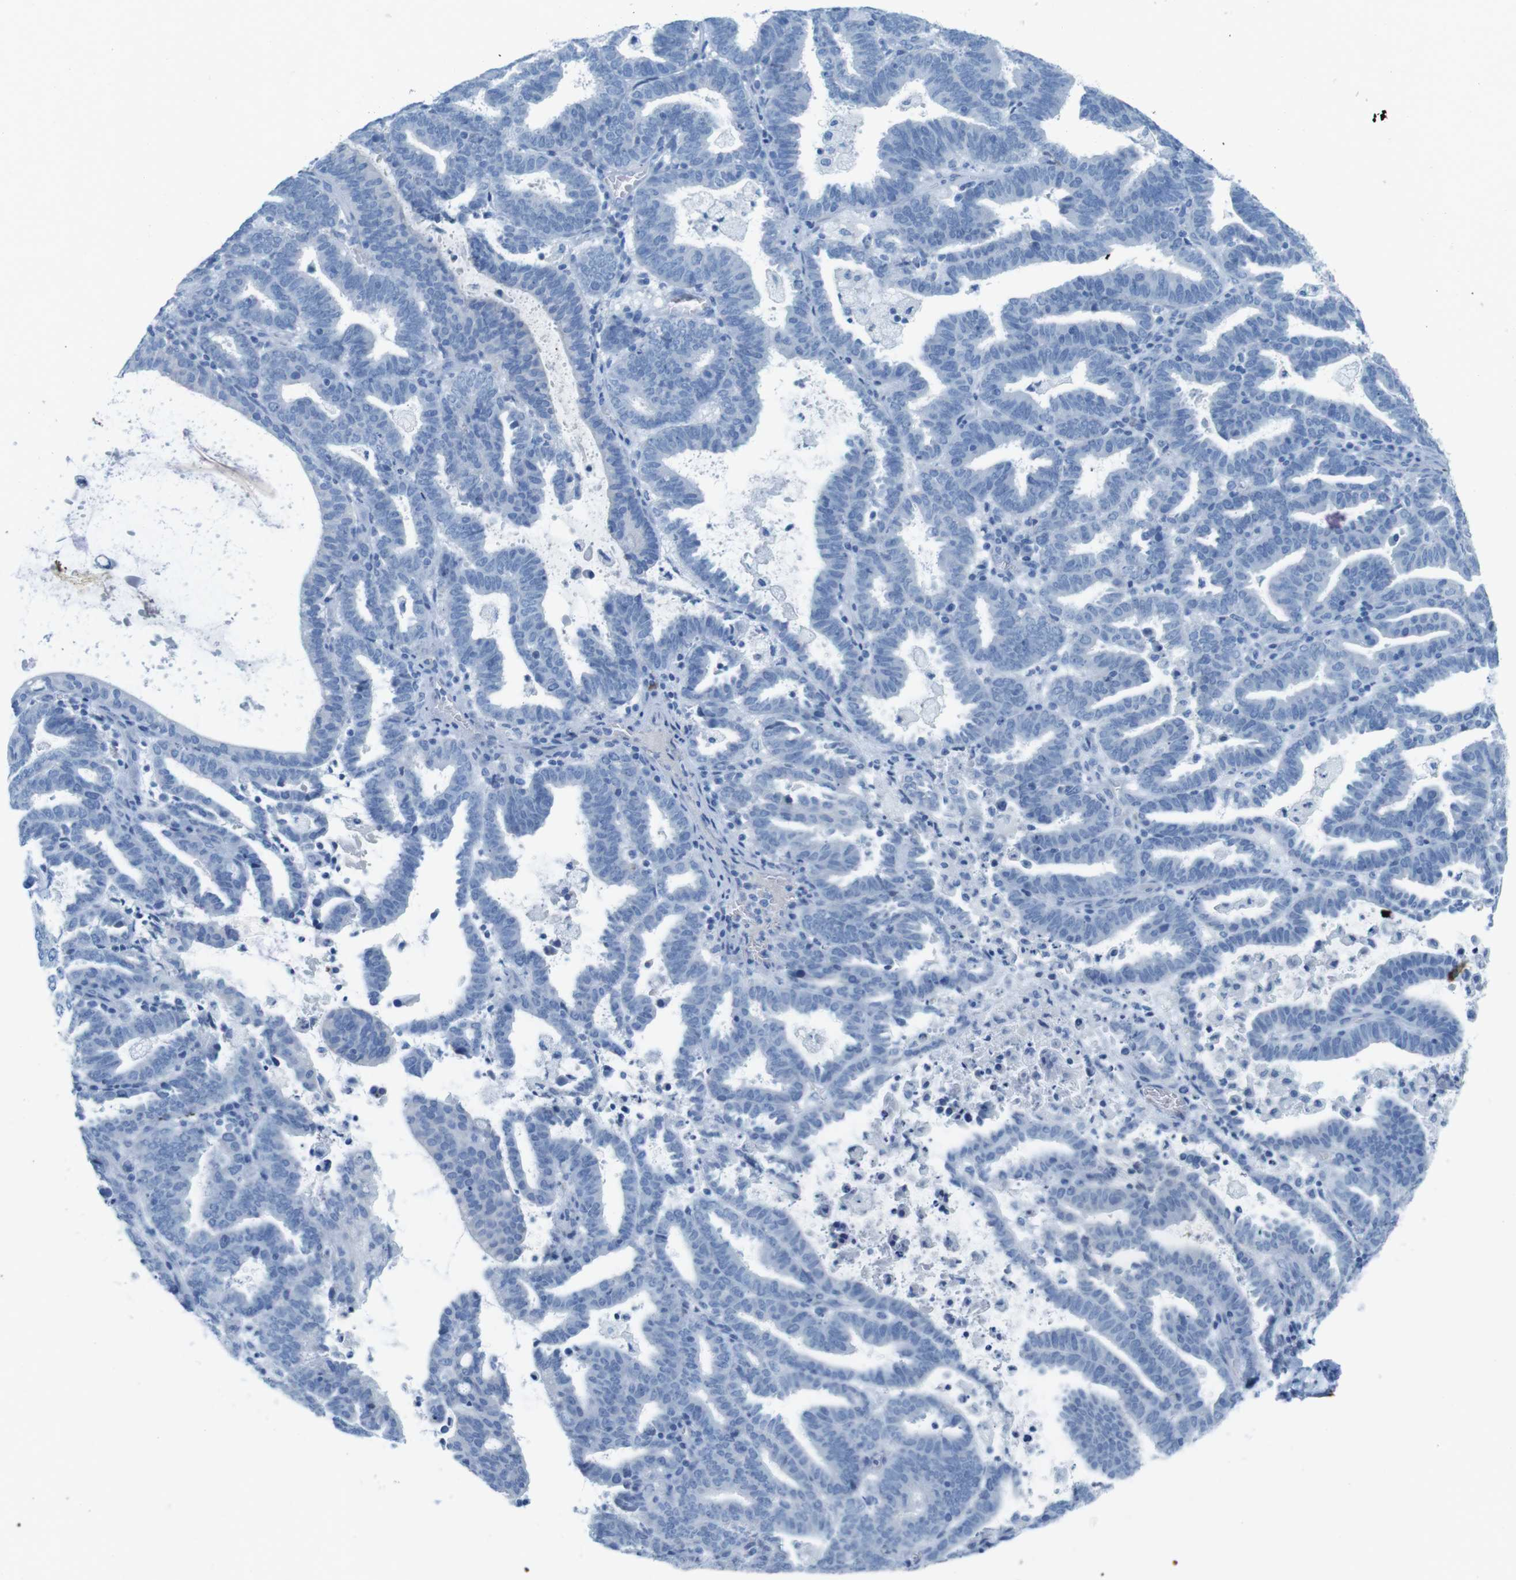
{"staining": {"intensity": "negative", "quantity": "none", "location": "none"}, "tissue": "endometrial cancer", "cell_type": "Tumor cells", "image_type": "cancer", "snomed": [{"axis": "morphology", "description": "Adenocarcinoma, NOS"}, {"axis": "topography", "description": "Uterus"}], "caption": "The micrograph displays no staining of tumor cells in endometrial cancer.", "gene": "GAP43", "patient": {"sex": "female", "age": 83}}